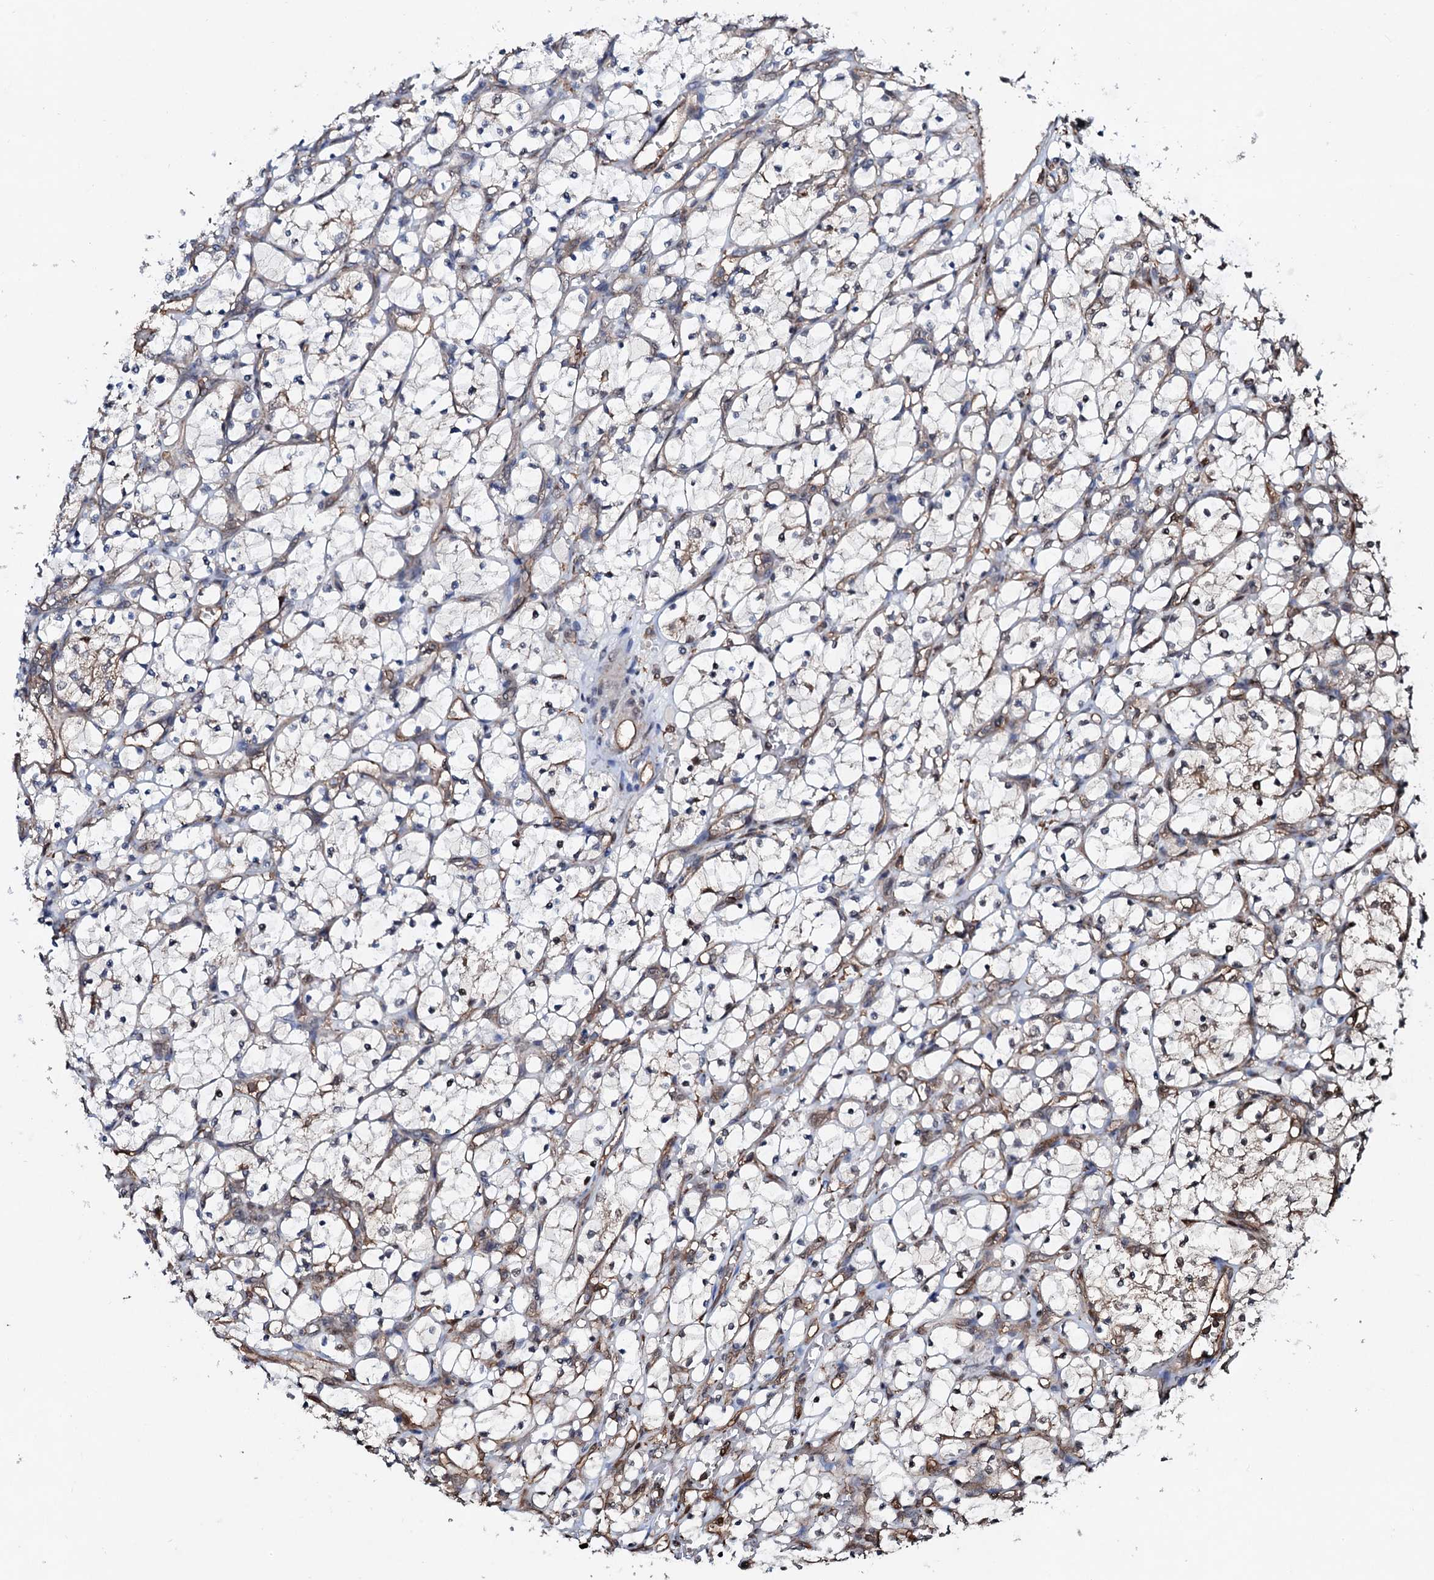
{"staining": {"intensity": "negative", "quantity": "none", "location": "none"}, "tissue": "renal cancer", "cell_type": "Tumor cells", "image_type": "cancer", "snomed": [{"axis": "morphology", "description": "Adenocarcinoma, NOS"}, {"axis": "topography", "description": "Kidney"}], "caption": "IHC micrograph of renal cancer (adenocarcinoma) stained for a protein (brown), which reveals no expression in tumor cells. (DAB (3,3'-diaminobenzidine) IHC with hematoxylin counter stain).", "gene": "COG6", "patient": {"sex": "female", "age": 69}}